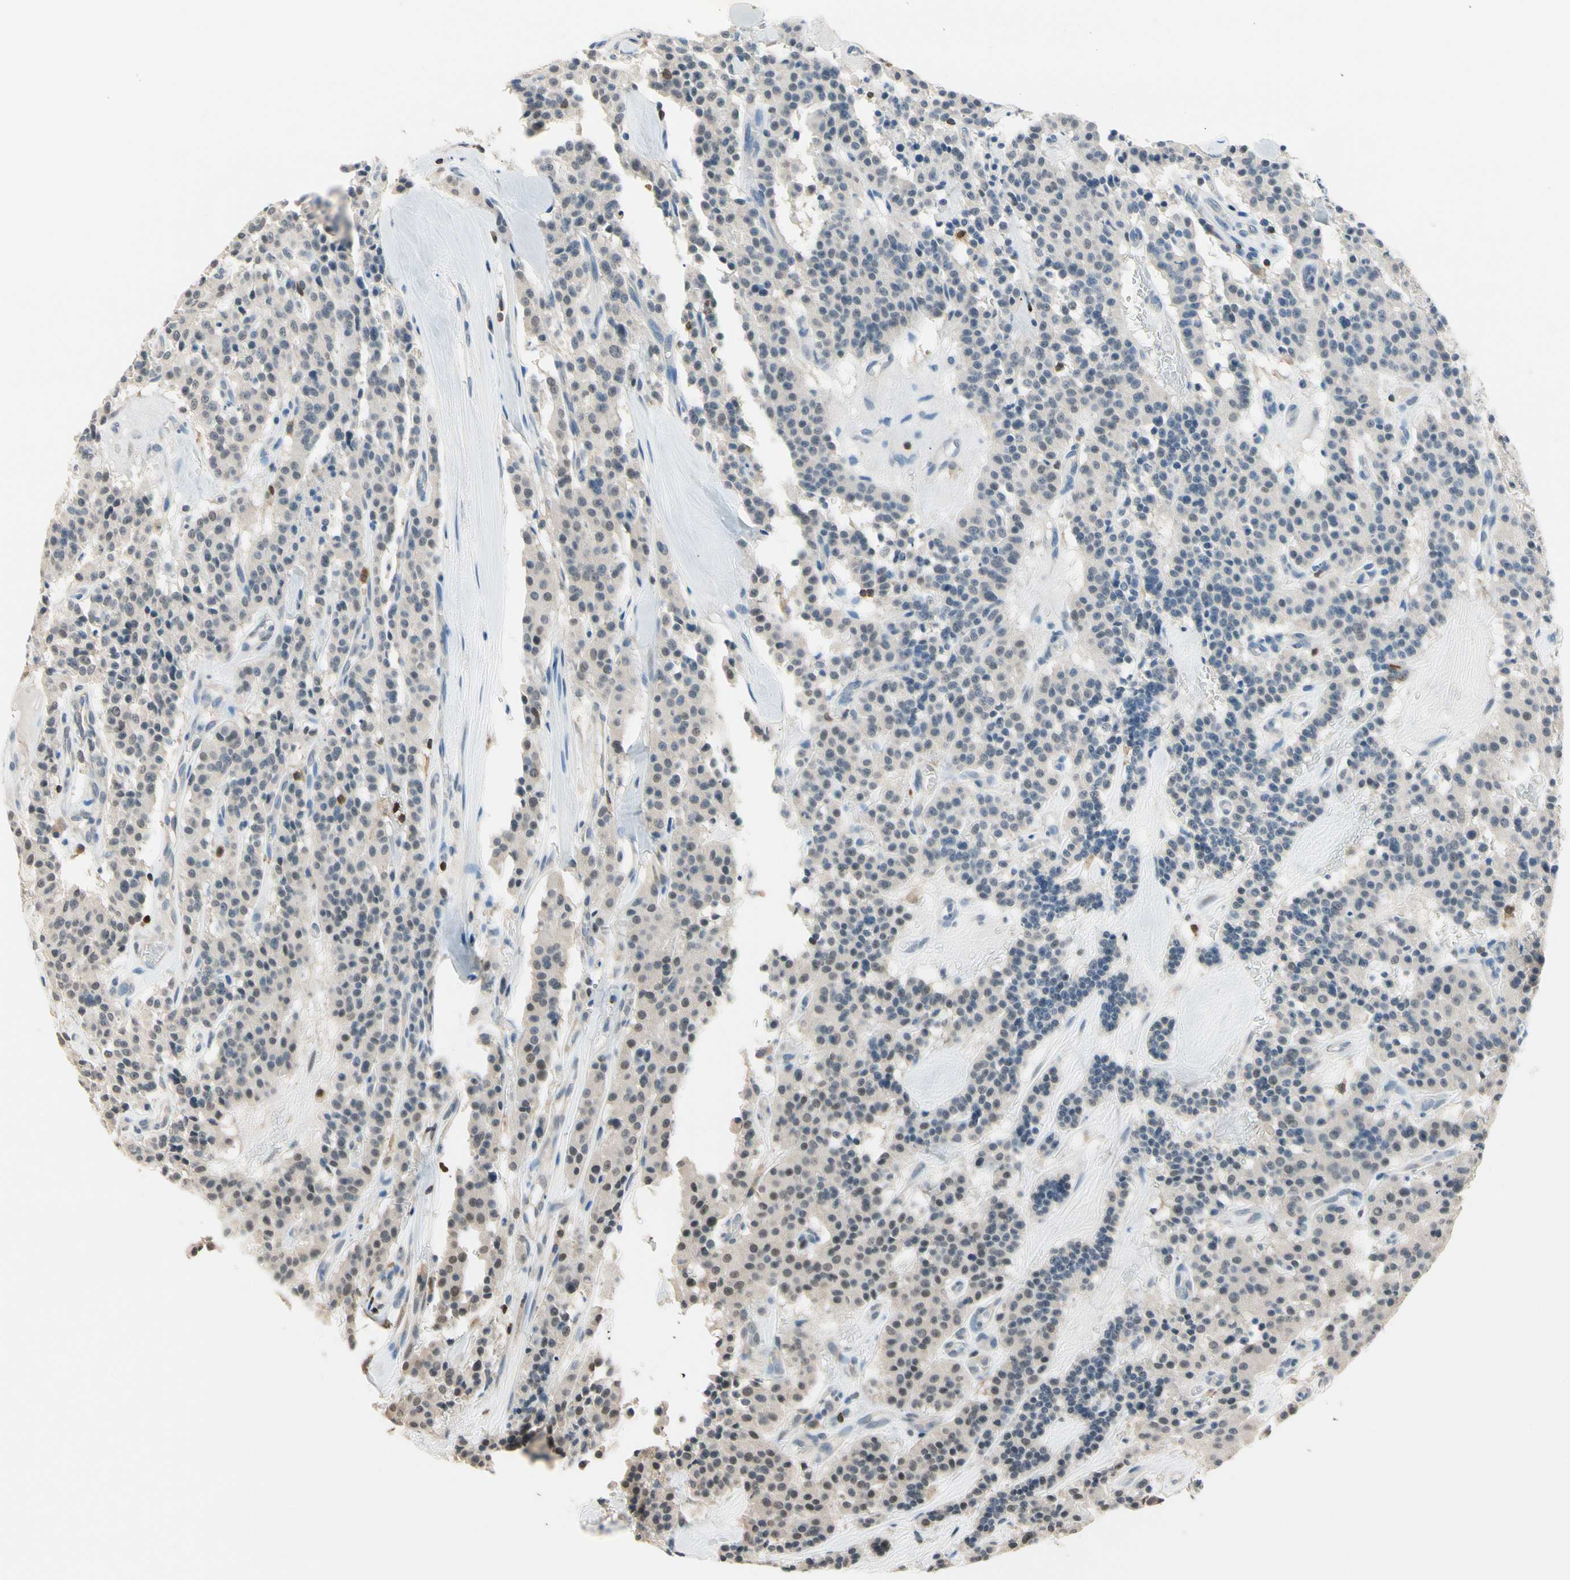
{"staining": {"intensity": "weak", "quantity": "<25%", "location": "nuclear"}, "tissue": "carcinoid", "cell_type": "Tumor cells", "image_type": "cancer", "snomed": [{"axis": "morphology", "description": "Carcinoid, malignant, NOS"}, {"axis": "topography", "description": "Lung"}], "caption": "This is an immunohistochemistry histopathology image of human carcinoid (malignant). There is no staining in tumor cells.", "gene": "NFATC2", "patient": {"sex": "male", "age": 30}}